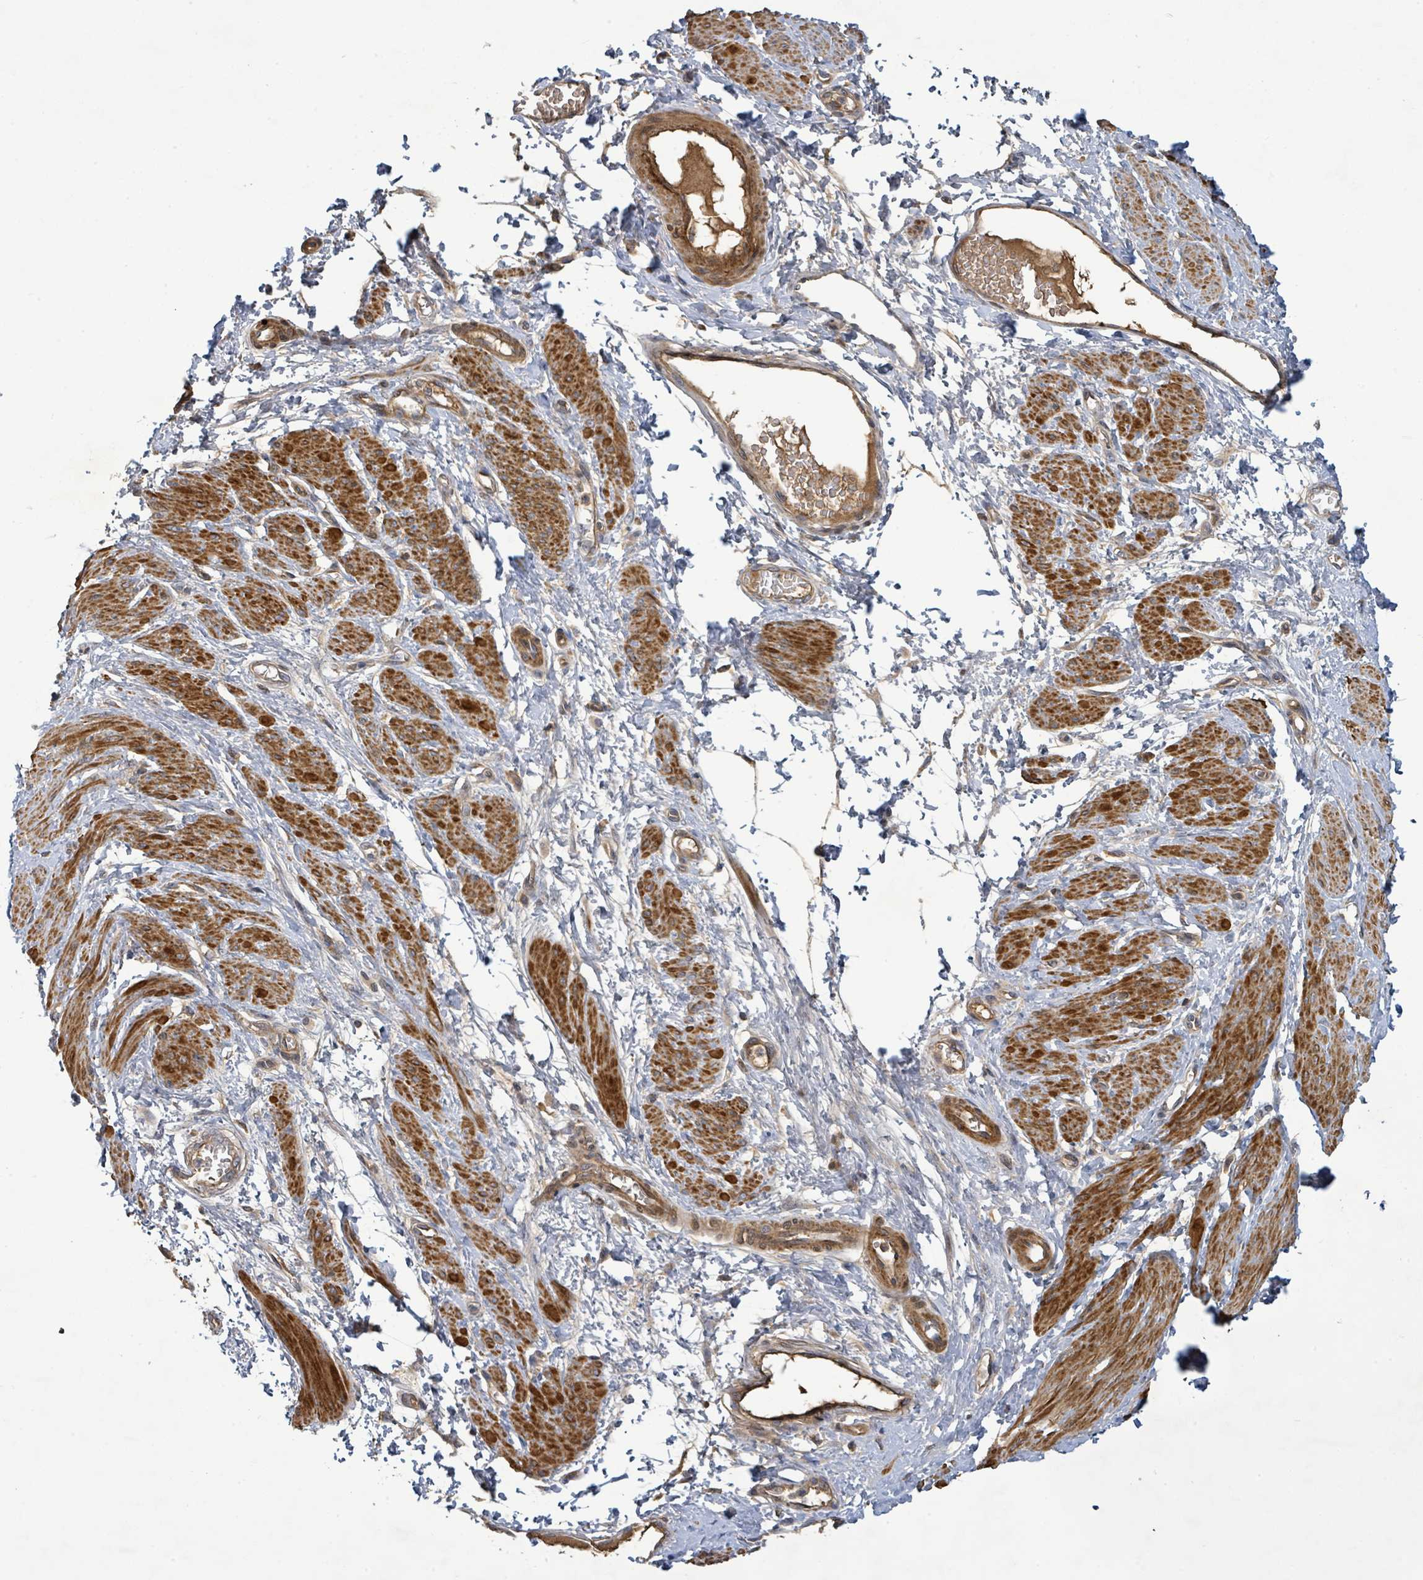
{"staining": {"intensity": "strong", "quantity": "25%-75%", "location": "cytoplasmic/membranous"}, "tissue": "smooth muscle", "cell_type": "Smooth muscle cells", "image_type": "normal", "snomed": [{"axis": "morphology", "description": "Normal tissue, NOS"}, {"axis": "topography", "description": "Smooth muscle"}, {"axis": "topography", "description": "Uterus"}], "caption": "Benign smooth muscle reveals strong cytoplasmic/membranous positivity in approximately 25%-75% of smooth muscle cells.", "gene": "STARD4", "patient": {"sex": "female", "age": 39}}